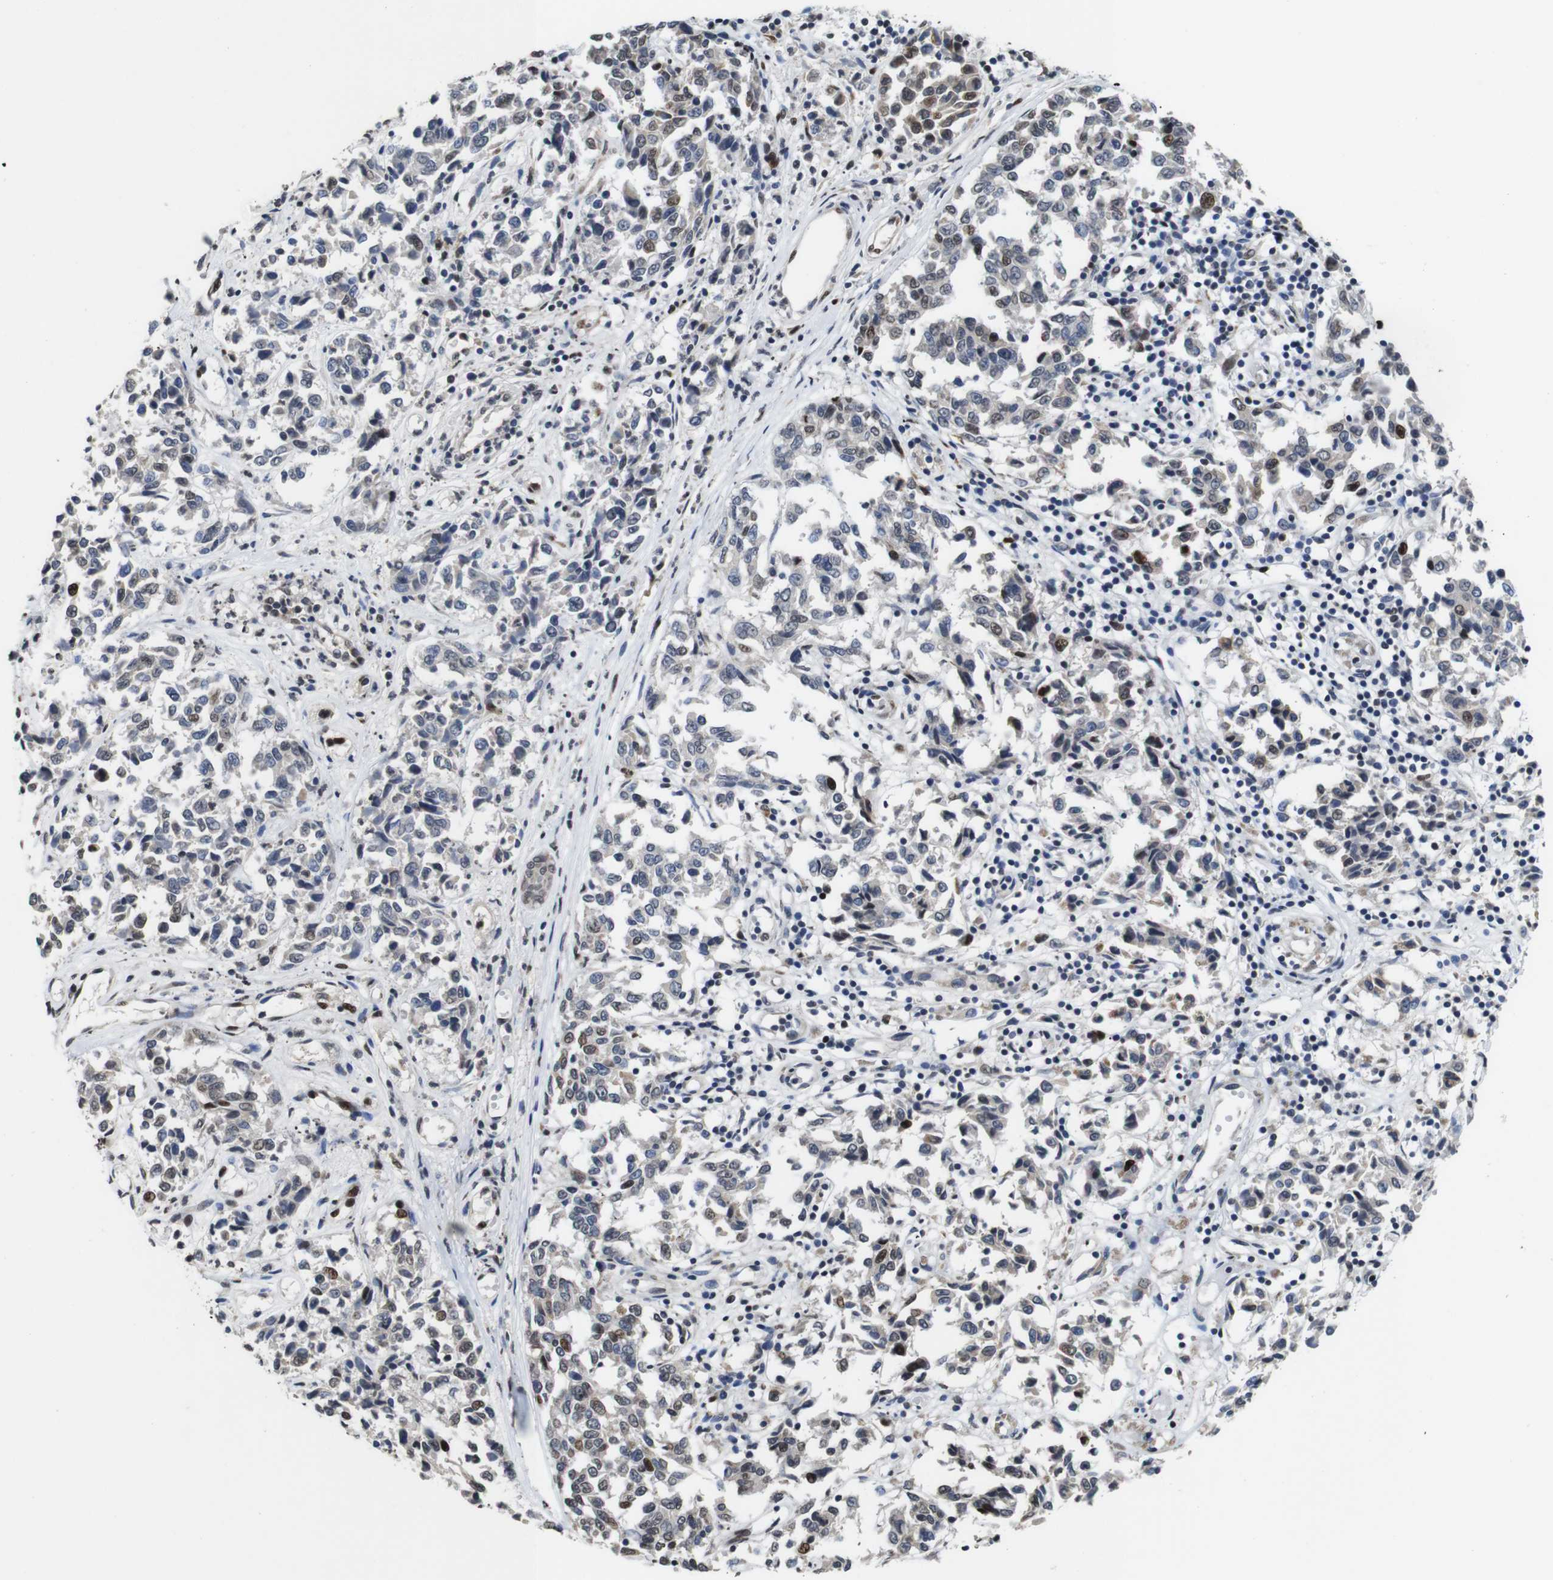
{"staining": {"intensity": "strong", "quantity": "<25%", "location": "cytoplasmic/membranous"}, "tissue": "melanoma", "cell_type": "Tumor cells", "image_type": "cancer", "snomed": [{"axis": "morphology", "description": "Malignant melanoma, NOS"}, {"axis": "topography", "description": "Skin"}], "caption": "The histopathology image demonstrates a brown stain indicating the presence of a protein in the cytoplasmic/membranous of tumor cells in malignant melanoma.", "gene": "EIF4G1", "patient": {"sex": "female", "age": 64}}